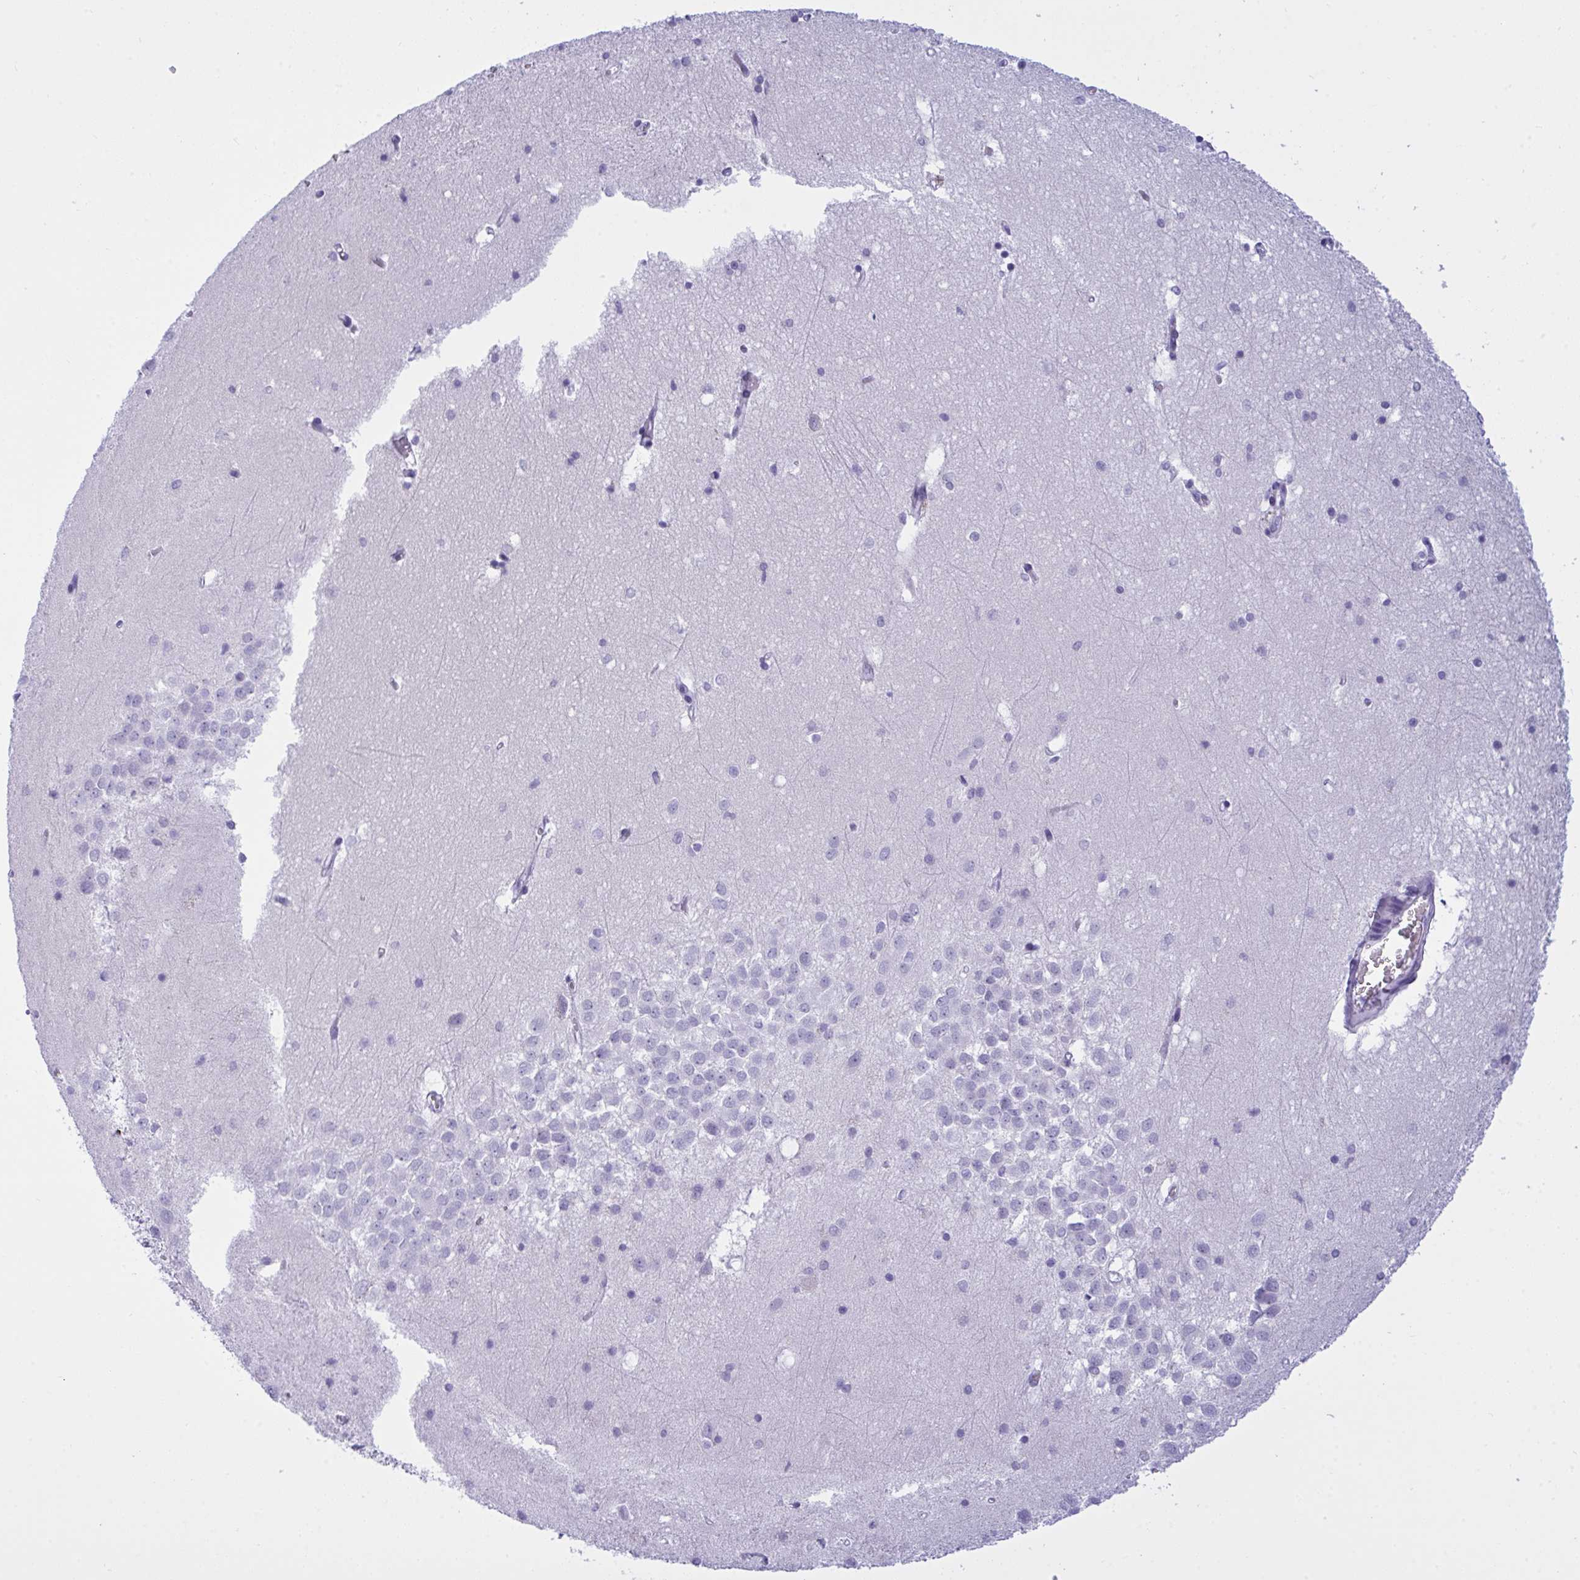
{"staining": {"intensity": "negative", "quantity": "none", "location": "none"}, "tissue": "hippocampus", "cell_type": "Glial cells", "image_type": "normal", "snomed": [{"axis": "morphology", "description": "Normal tissue, NOS"}, {"axis": "topography", "description": "Hippocampus"}], "caption": "This histopathology image is of benign hippocampus stained with immunohistochemistry (IHC) to label a protein in brown with the nuclei are counter-stained blue. There is no expression in glial cells. The staining is performed using DAB brown chromogen with nuclei counter-stained in using hematoxylin.", "gene": "ELN", "patient": {"sex": "male", "age": 58}}